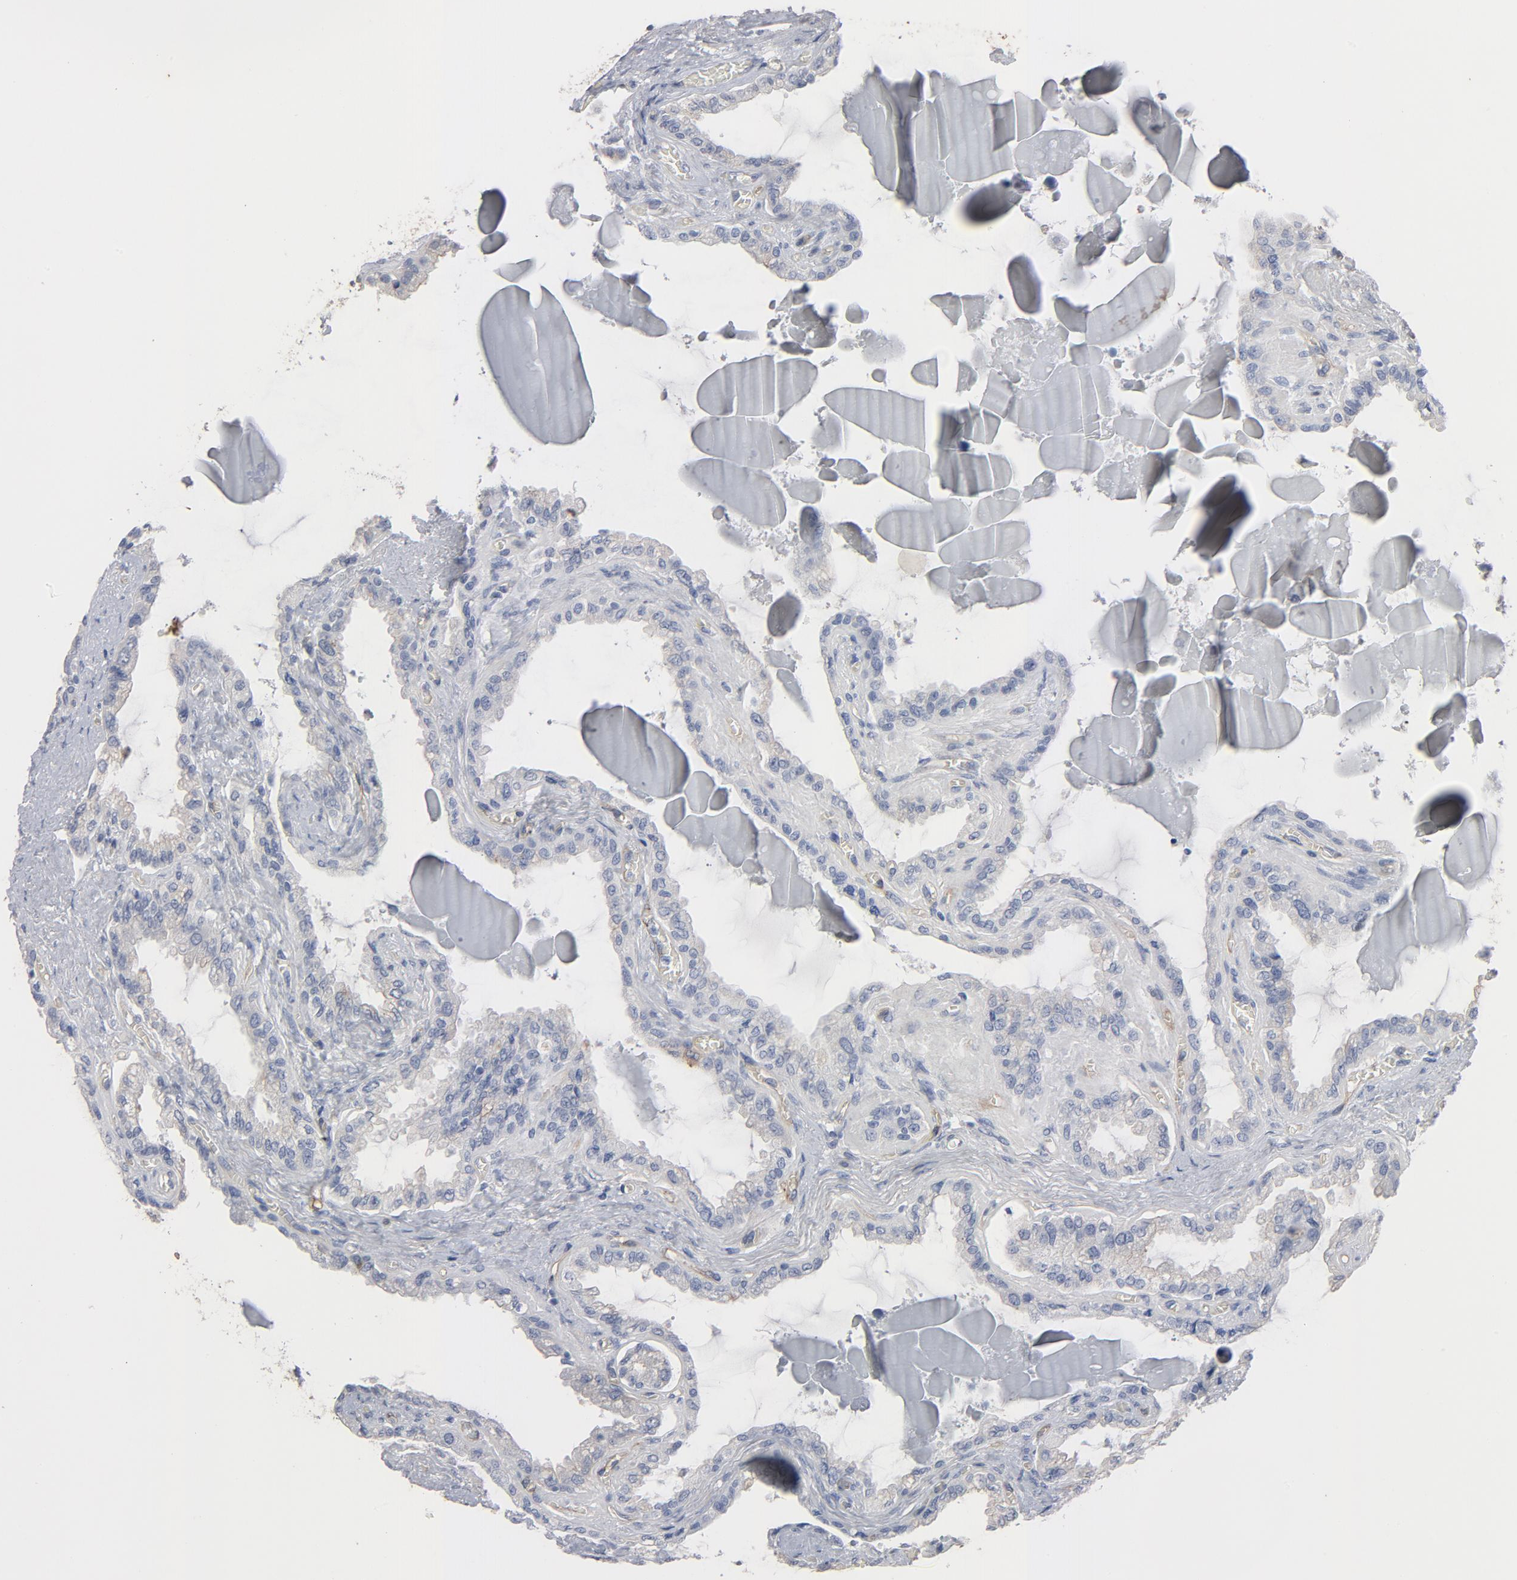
{"staining": {"intensity": "negative", "quantity": "none", "location": "none"}, "tissue": "seminal vesicle", "cell_type": "Glandular cells", "image_type": "normal", "snomed": [{"axis": "morphology", "description": "Normal tissue, NOS"}, {"axis": "morphology", "description": "Inflammation, NOS"}, {"axis": "topography", "description": "Urinary bladder"}, {"axis": "topography", "description": "Prostate"}, {"axis": "topography", "description": "Seminal veicle"}], "caption": "A high-resolution micrograph shows immunohistochemistry staining of benign seminal vesicle, which reveals no significant staining in glandular cells.", "gene": "KDR", "patient": {"sex": "male", "age": 82}}